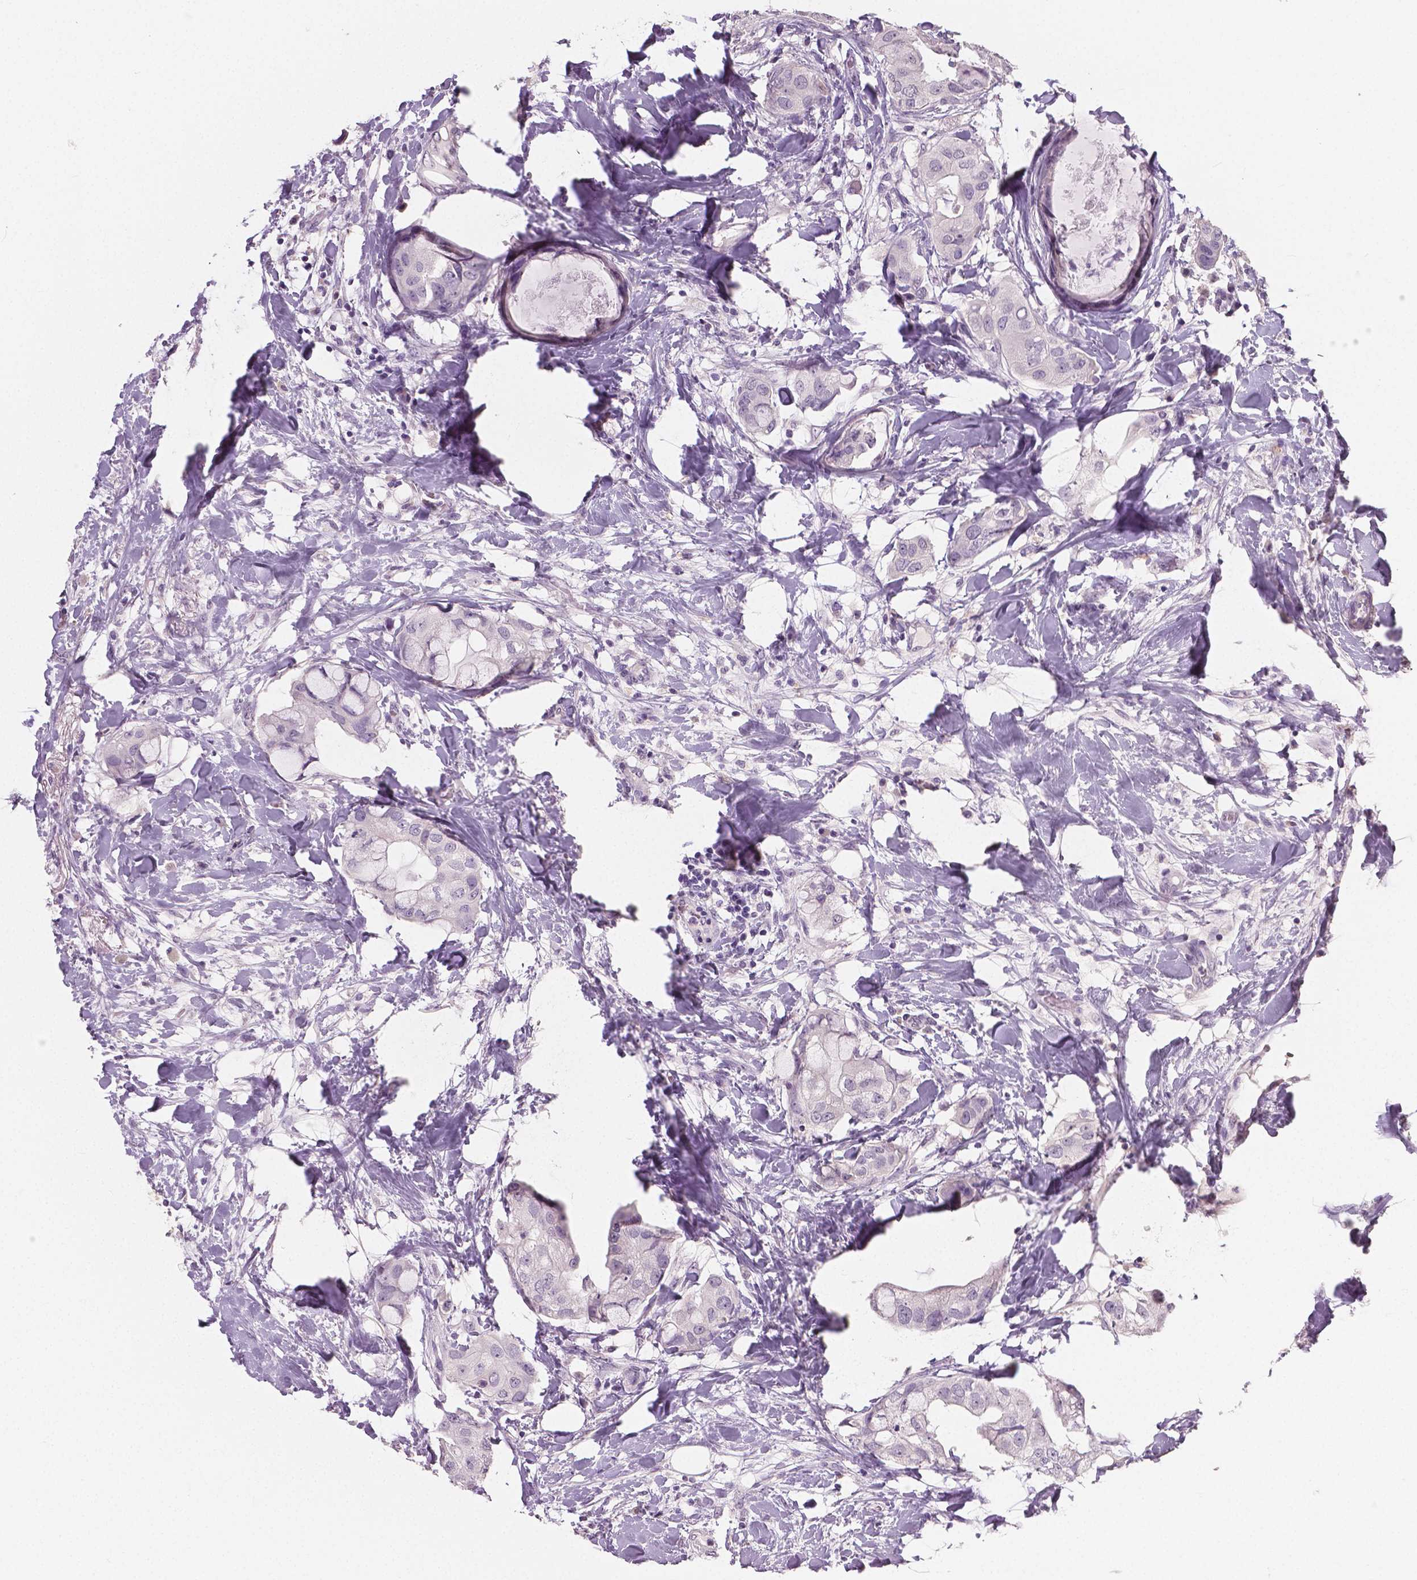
{"staining": {"intensity": "negative", "quantity": "none", "location": "none"}, "tissue": "breast cancer", "cell_type": "Tumor cells", "image_type": "cancer", "snomed": [{"axis": "morphology", "description": "Normal tissue, NOS"}, {"axis": "morphology", "description": "Duct carcinoma"}, {"axis": "topography", "description": "Breast"}], "caption": "Immunohistochemical staining of breast cancer shows no significant expression in tumor cells.", "gene": "NECAB1", "patient": {"sex": "female", "age": 40}}